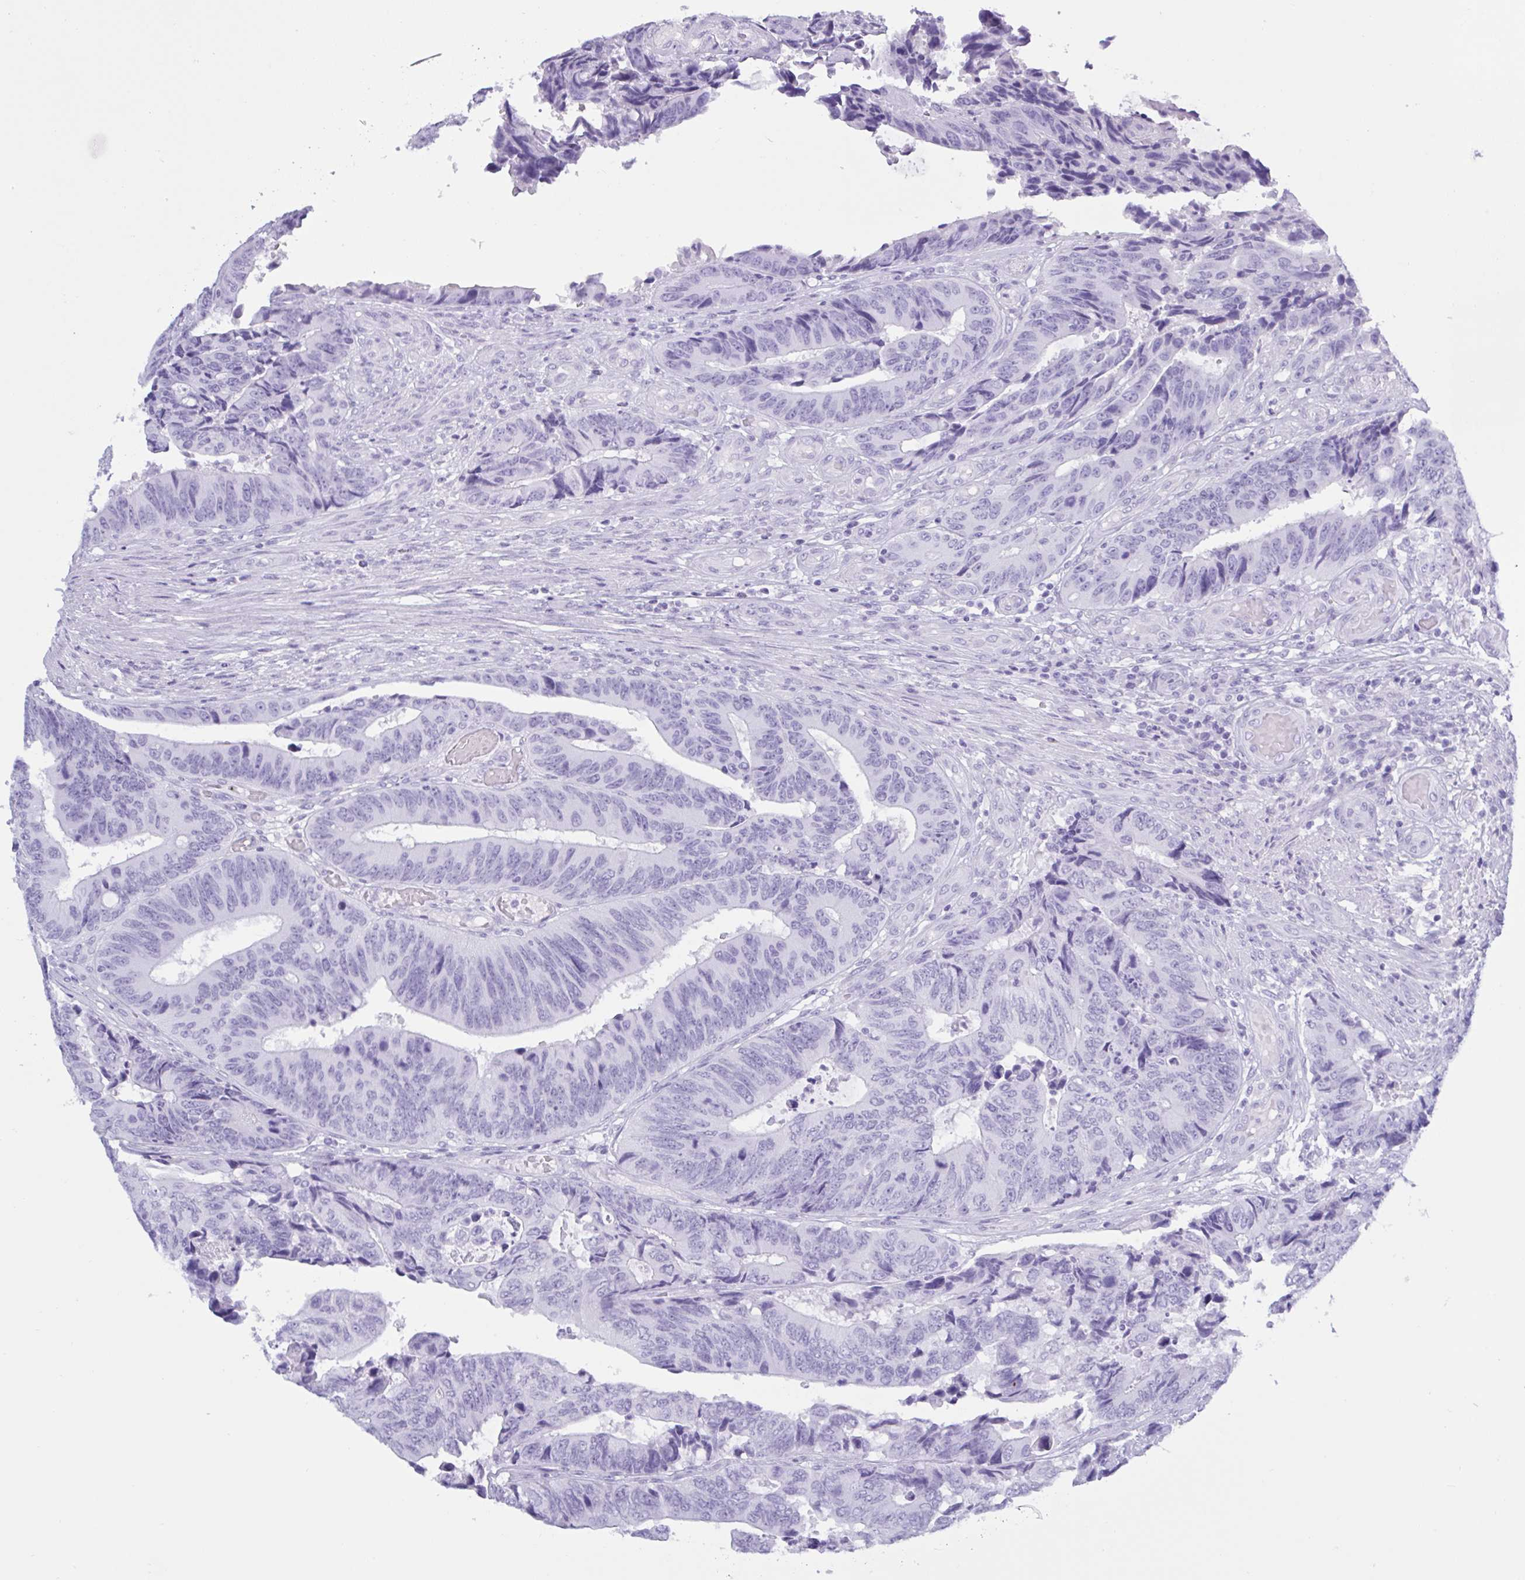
{"staining": {"intensity": "negative", "quantity": "none", "location": "none"}, "tissue": "colorectal cancer", "cell_type": "Tumor cells", "image_type": "cancer", "snomed": [{"axis": "morphology", "description": "Adenocarcinoma, NOS"}, {"axis": "topography", "description": "Colon"}], "caption": "An image of human colorectal cancer is negative for staining in tumor cells.", "gene": "MRGPRG", "patient": {"sex": "male", "age": 87}}